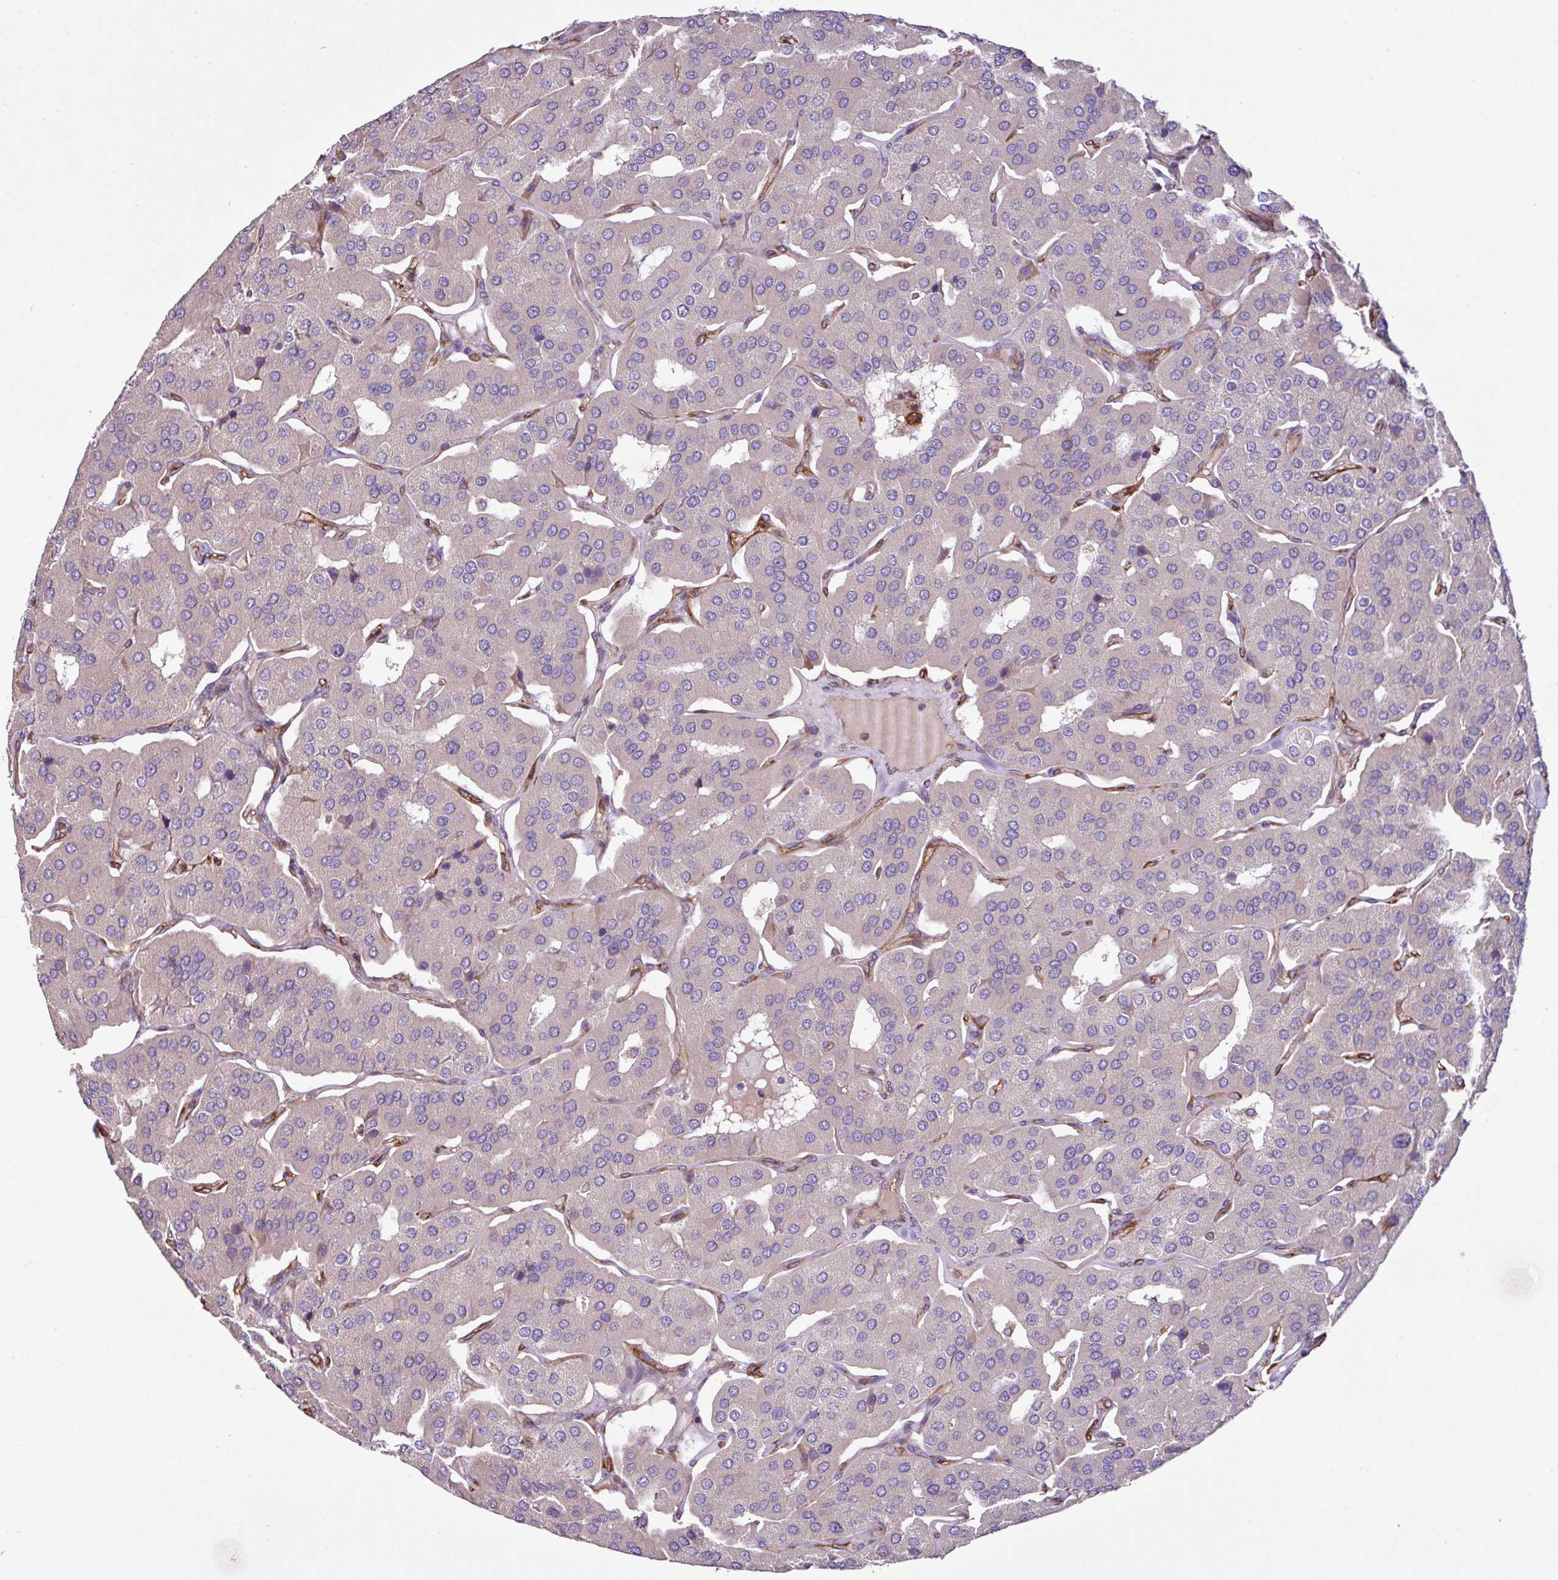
{"staining": {"intensity": "negative", "quantity": "none", "location": "none"}, "tissue": "parathyroid gland", "cell_type": "Glandular cells", "image_type": "normal", "snomed": [{"axis": "morphology", "description": "Normal tissue, NOS"}, {"axis": "morphology", "description": "Adenoma, NOS"}, {"axis": "topography", "description": "Parathyroid gland"}], "caption": "IHC of normal human parathyroid gland displays no expression in glandular cells.", "gene": "ZNF106", "patient": {"sex": "female", "age": 86}}